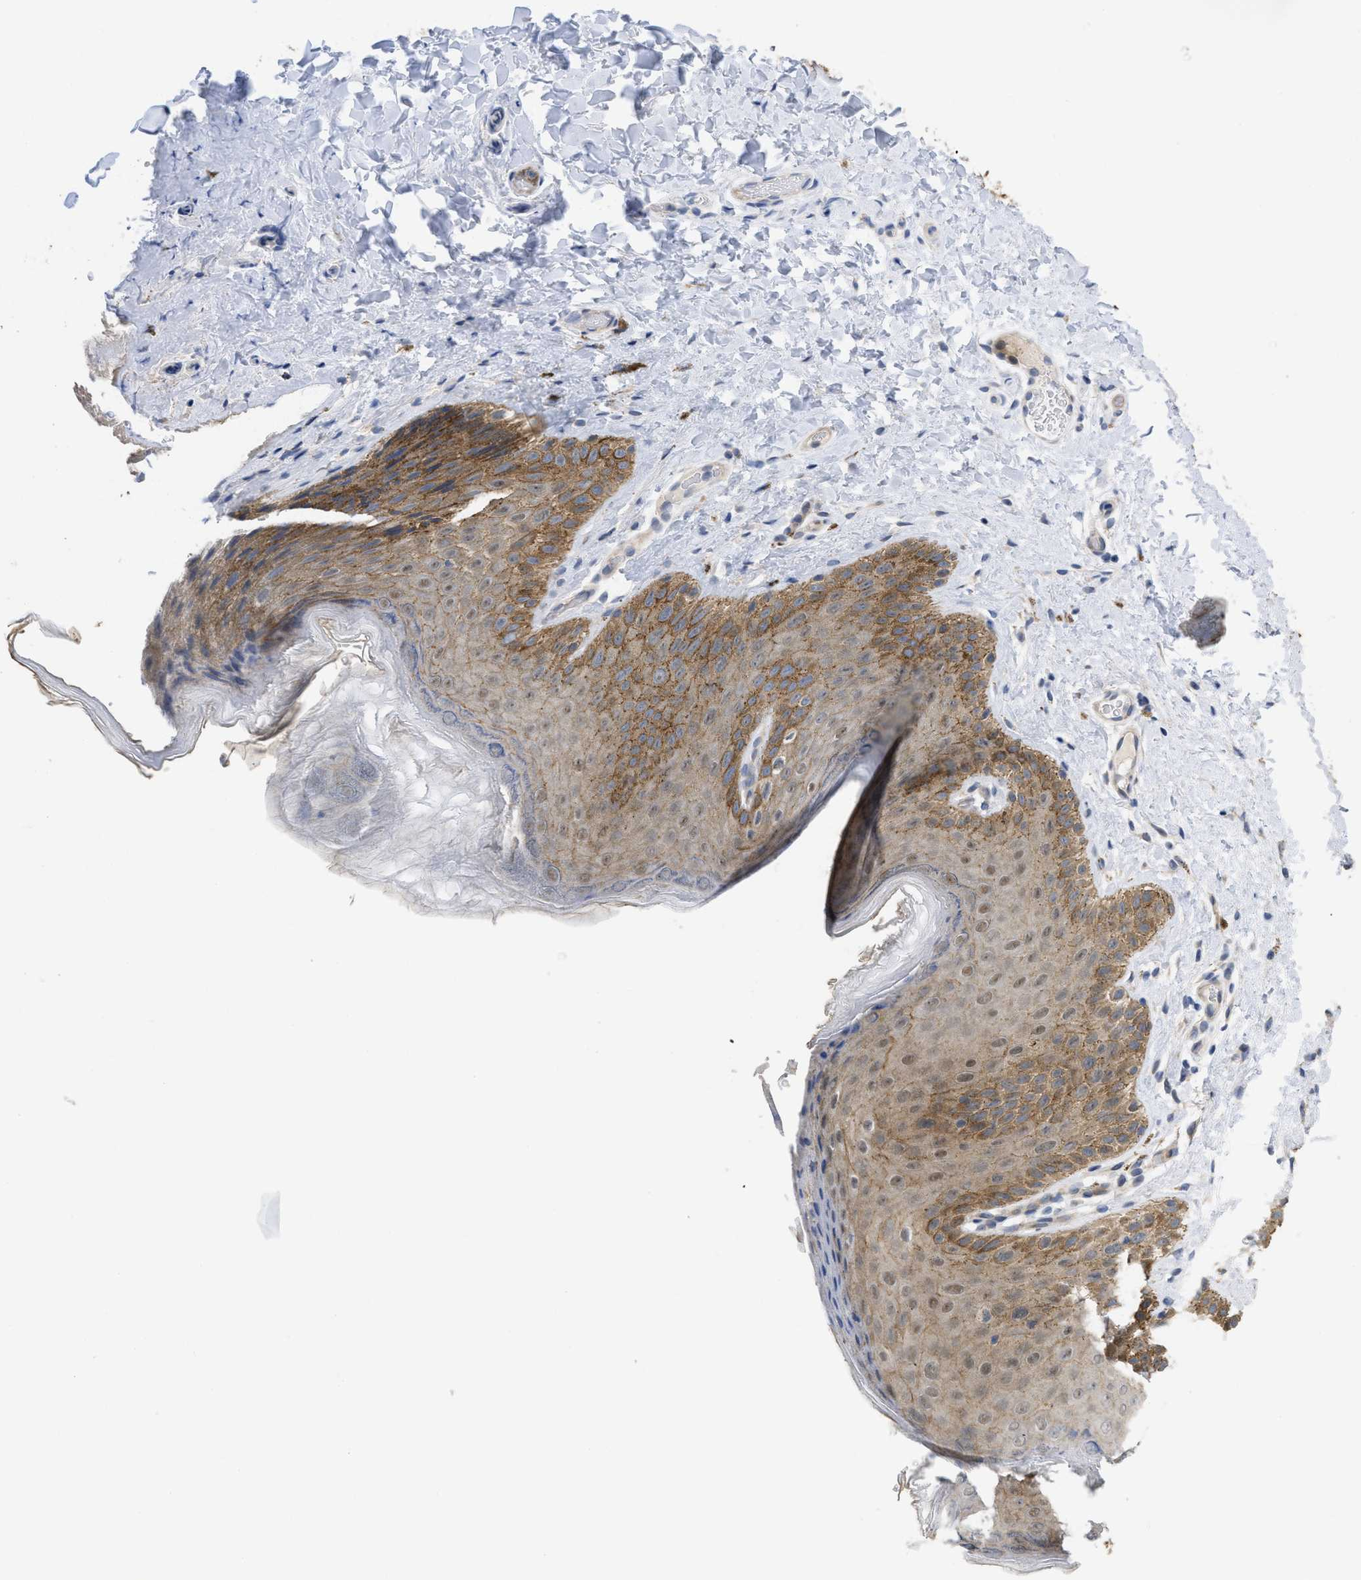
{"staining": {"intensity": "moderate", "quantity": ">75%", "location": "cytoplasmic/membranous"}, "tissue": "skin", "cell_type": "Epidermal cells", "image_type": "normal", "snomed": [{"axis": "morphology", "description": "Normal tissue, NOS"}, {"axis": "topography", "description": "Anal"}], "caption": "Immunohistochemistry micrograph of unremarkable human skin stained for a protein (brown), which shows medium levels of moderate cytoplasmic/membranous expression in approximately >75% of epidermal cells.", "gene": "CDPF1", "patient": {"sex": "male", "age": 44}}